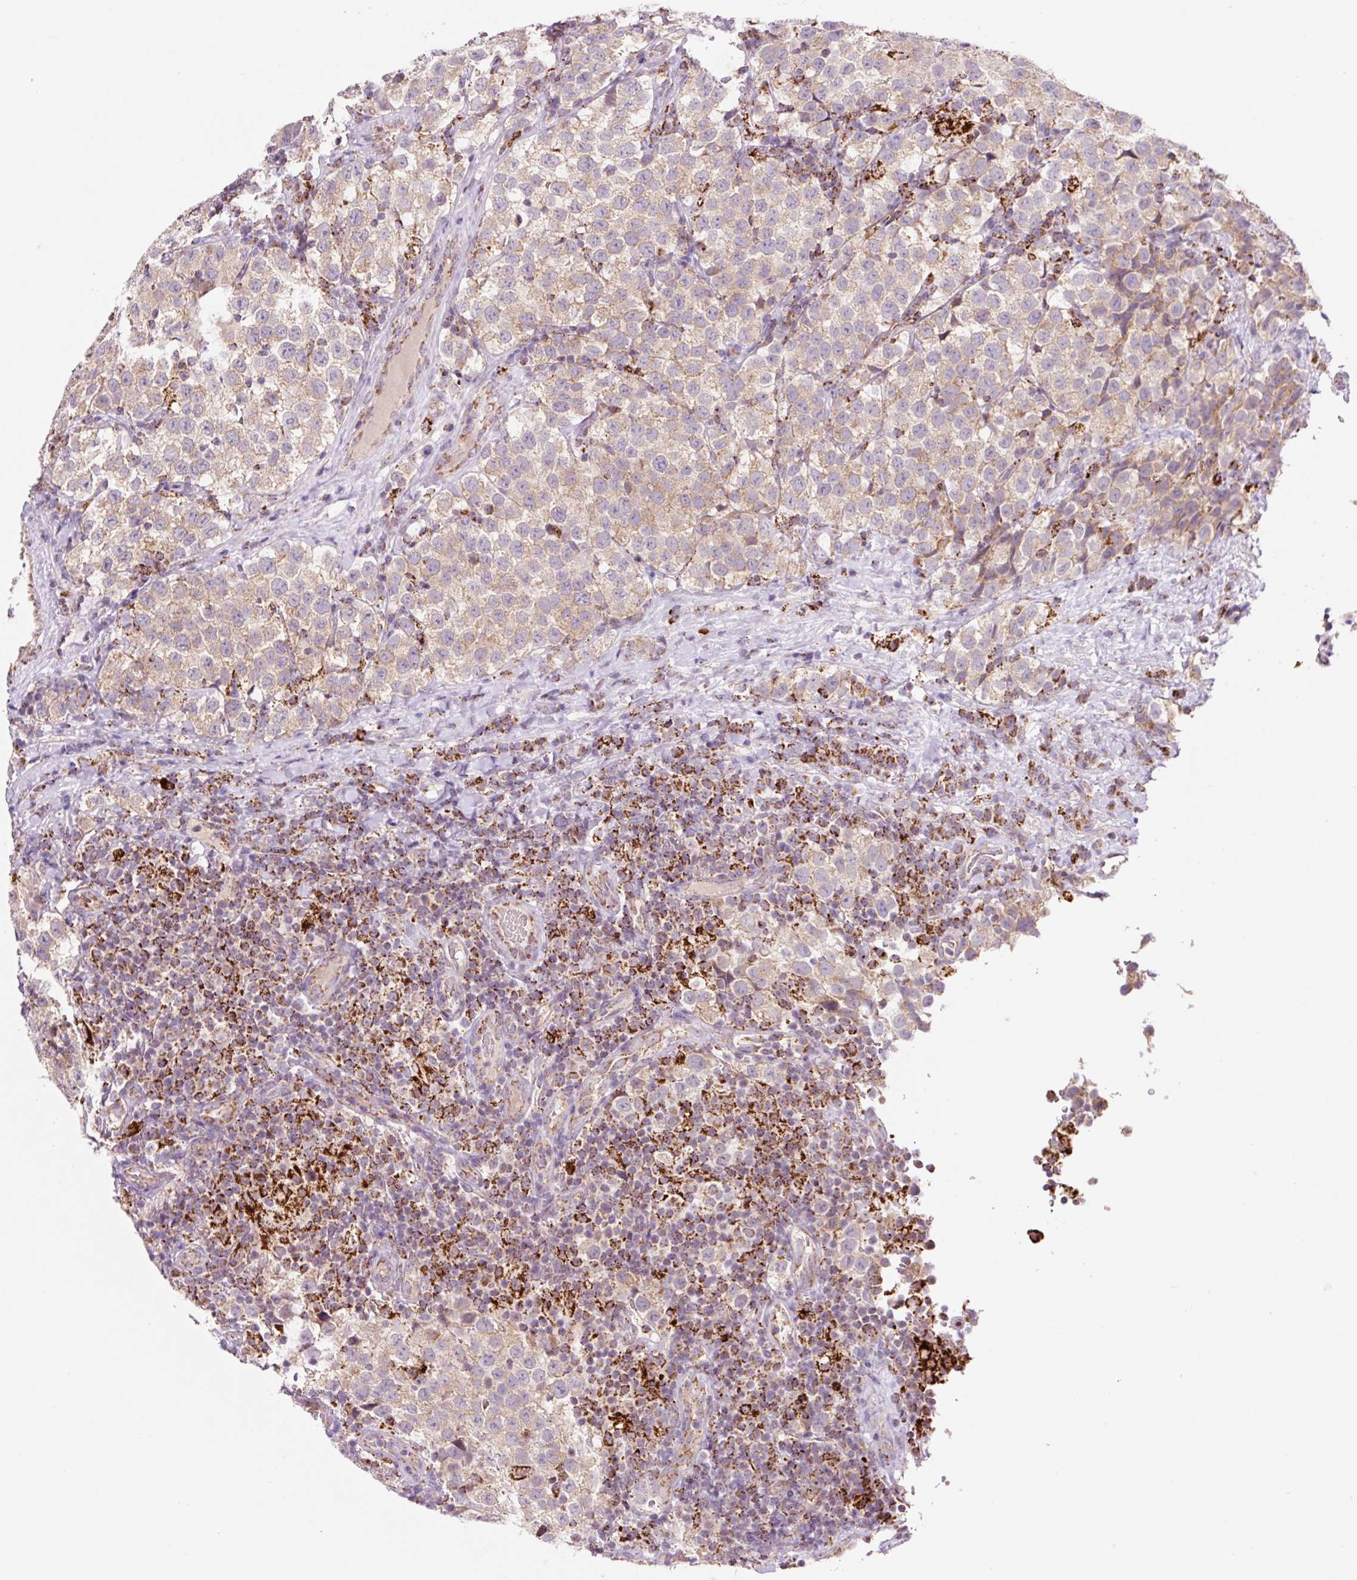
{"staining": {"intensity": "weak", "quantity": ">75%", "location": "cytoplasmic/membranous"}, "tissue": "testis cancer", "cell_type": "Tumor cells", "image_type": "cancer", "snomed": [{"axis": "morphology", "description": "Seminoma, NOS"}, {"axis": "topography", "description": "Testis"}], "caption": "Immunohistochemistry of testis cancer exhibits low levels of weak cytoplasmic/membranous expression in about >75% of tumor cells.", "gene": "PCK2", "patient": {"sex": "male", "age": 34}}